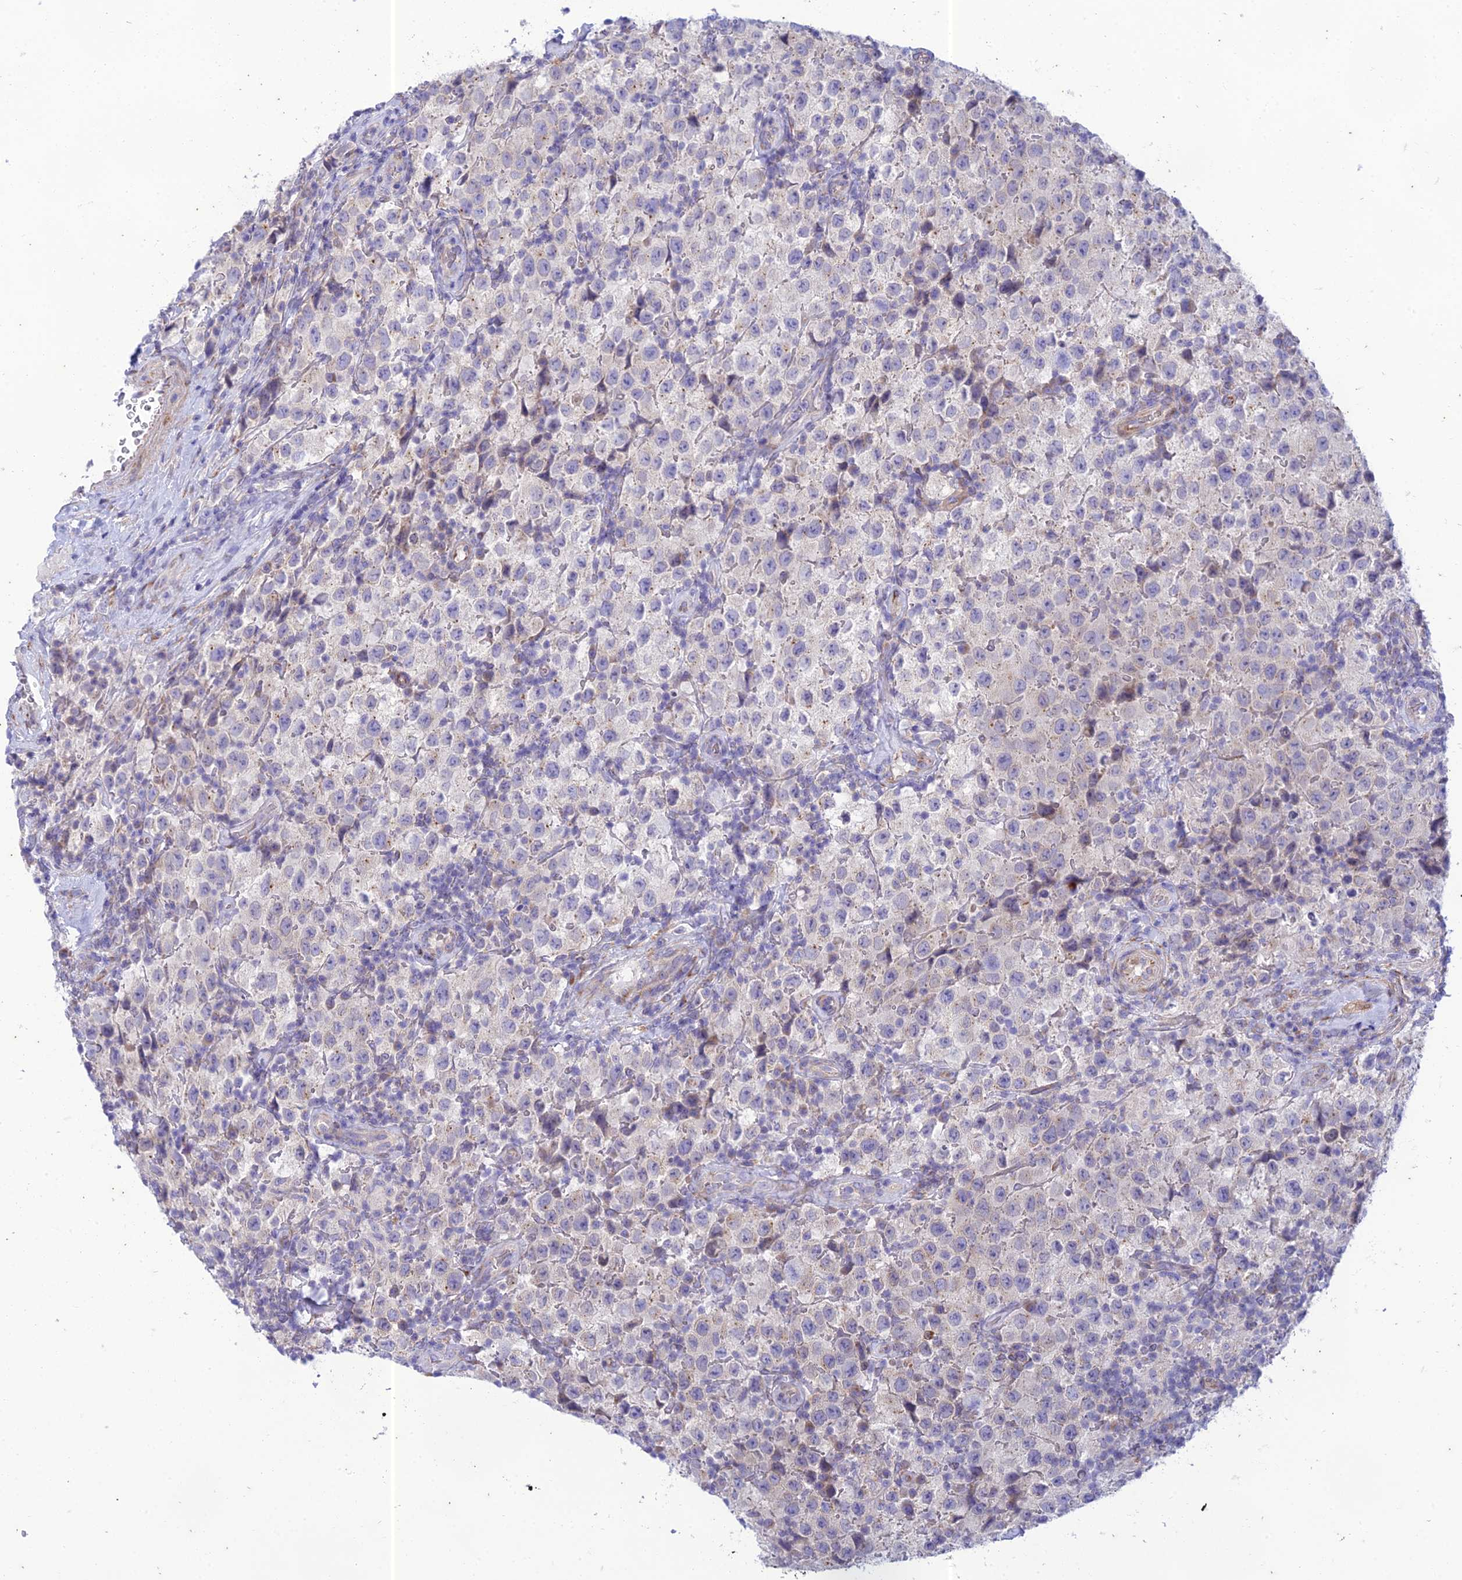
{"staining": {"intensity": "negative", "quantity": "none", "location": "none"}, "tissue": "testis cancer", "cell_type": "Tumor cells", "image_type": "cancer", "snomed": [{"axis": "morphology", "description": "Seminoma, NOS"}, {"axis": "morphology", "description": "Carcinoma, Embryonal, NOS"}, {"axis": "topography", "description": "Testis"}], "caption": "Tumor cells show no significant protein positivity in testis cancer (seminoma). The staining is performed using DAB (3,3'-diaminobenzidine) brown chromogen with nuclei counter-stained in using hematoxylin.", "gene": "PTCD2", "patient": {"sex": "male", "age": 41}}